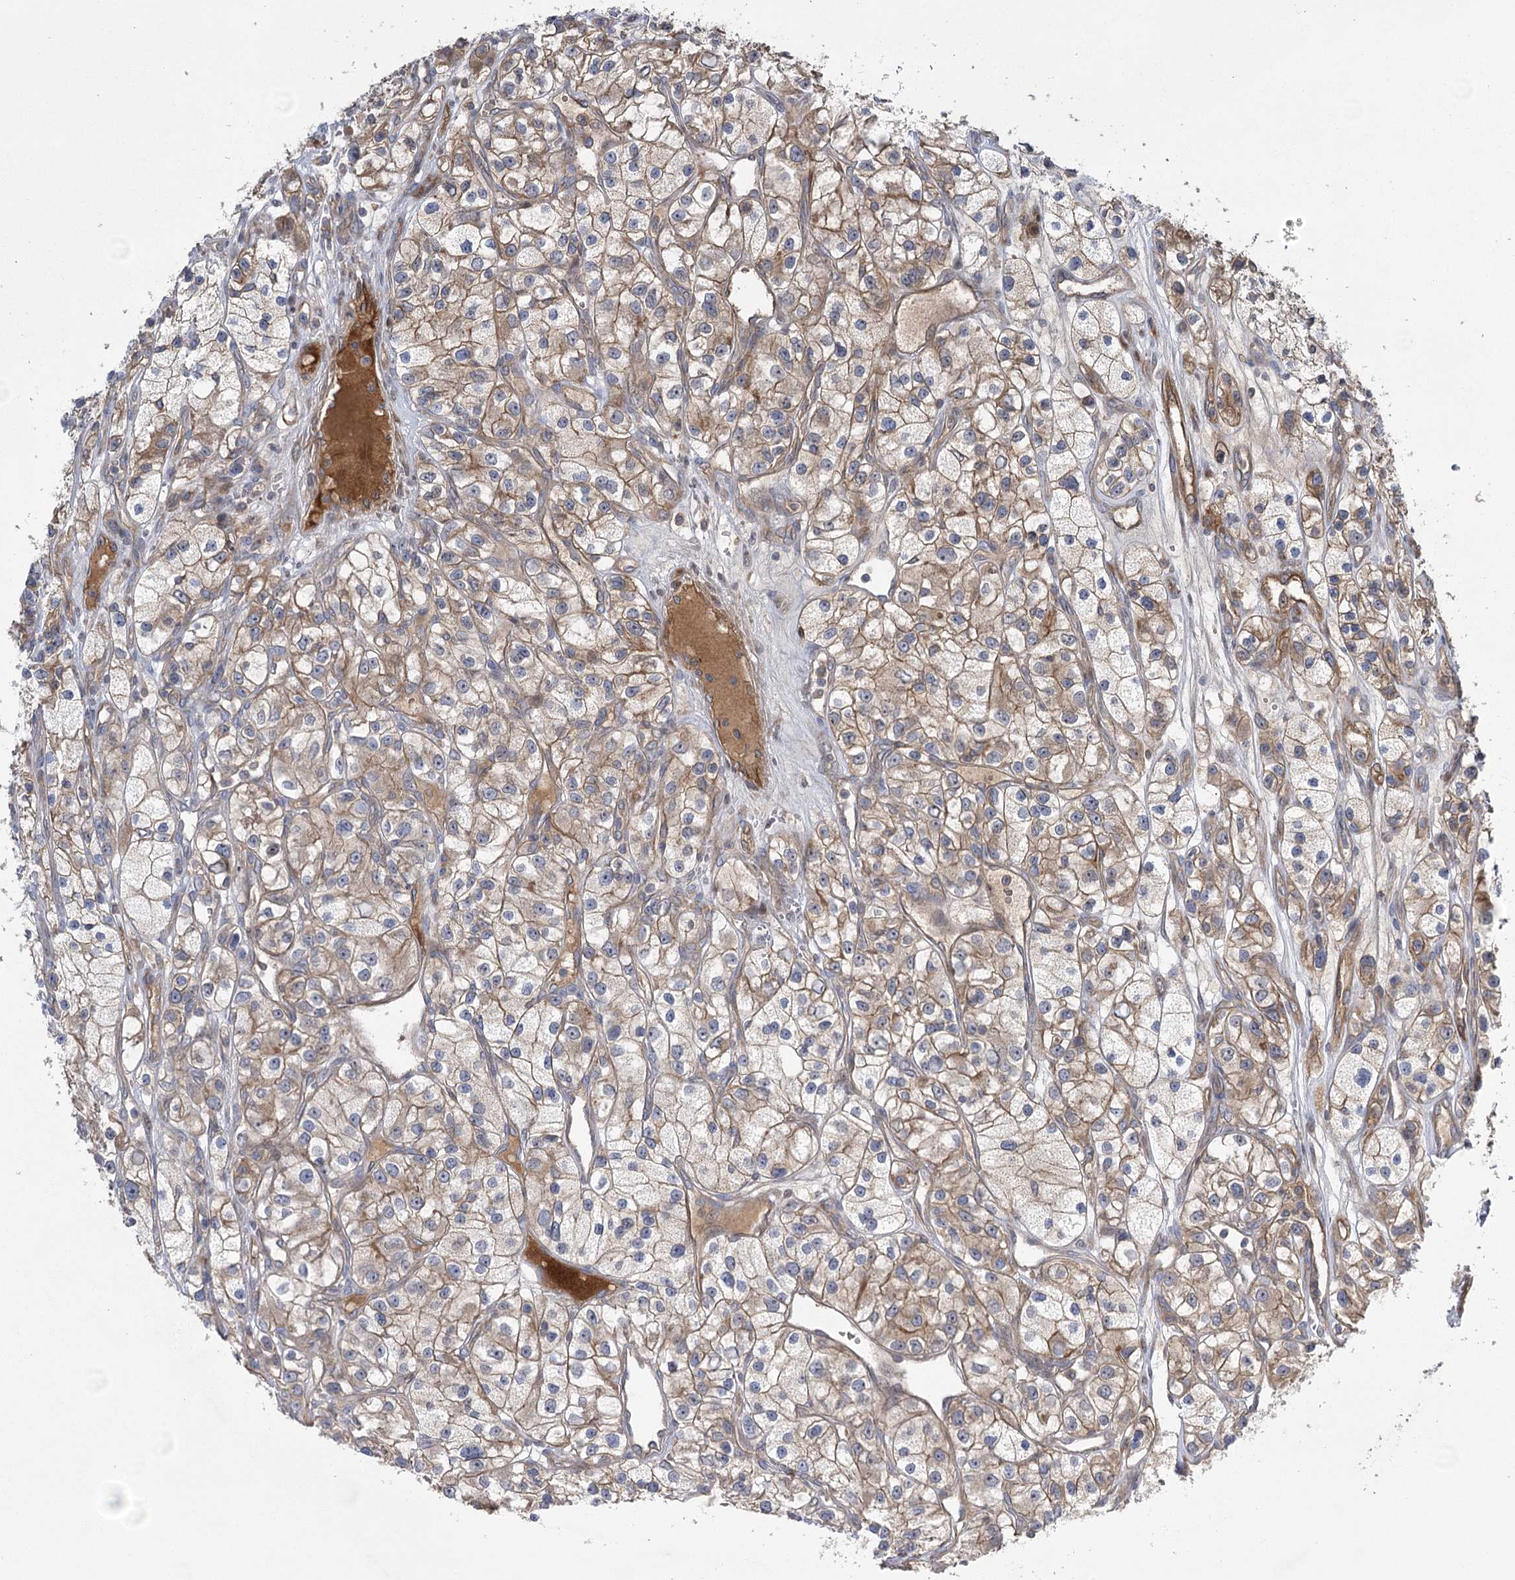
{"staining": {"intensity": "weak", "quantity": ">75%", "location": "cytoplasmic/membranous"}, "tissue": "renal cancer", "cell_type": "Tumor cells", "image_type": "cancer", "snomed": [{"axis": "morphology", "description": "Adenocarcinoma, NOS"}, {"axis": "topography", "description": "Kidney"}], "caption": "A histopathology image showing weak cytoplasmic/membranous staining in approximately >75% of tumor cells in renal cancer, as visualized by brown immunohistochemical staining.", "gene": "KCNN2", "patient": {"sex": "female", "age": 57}}